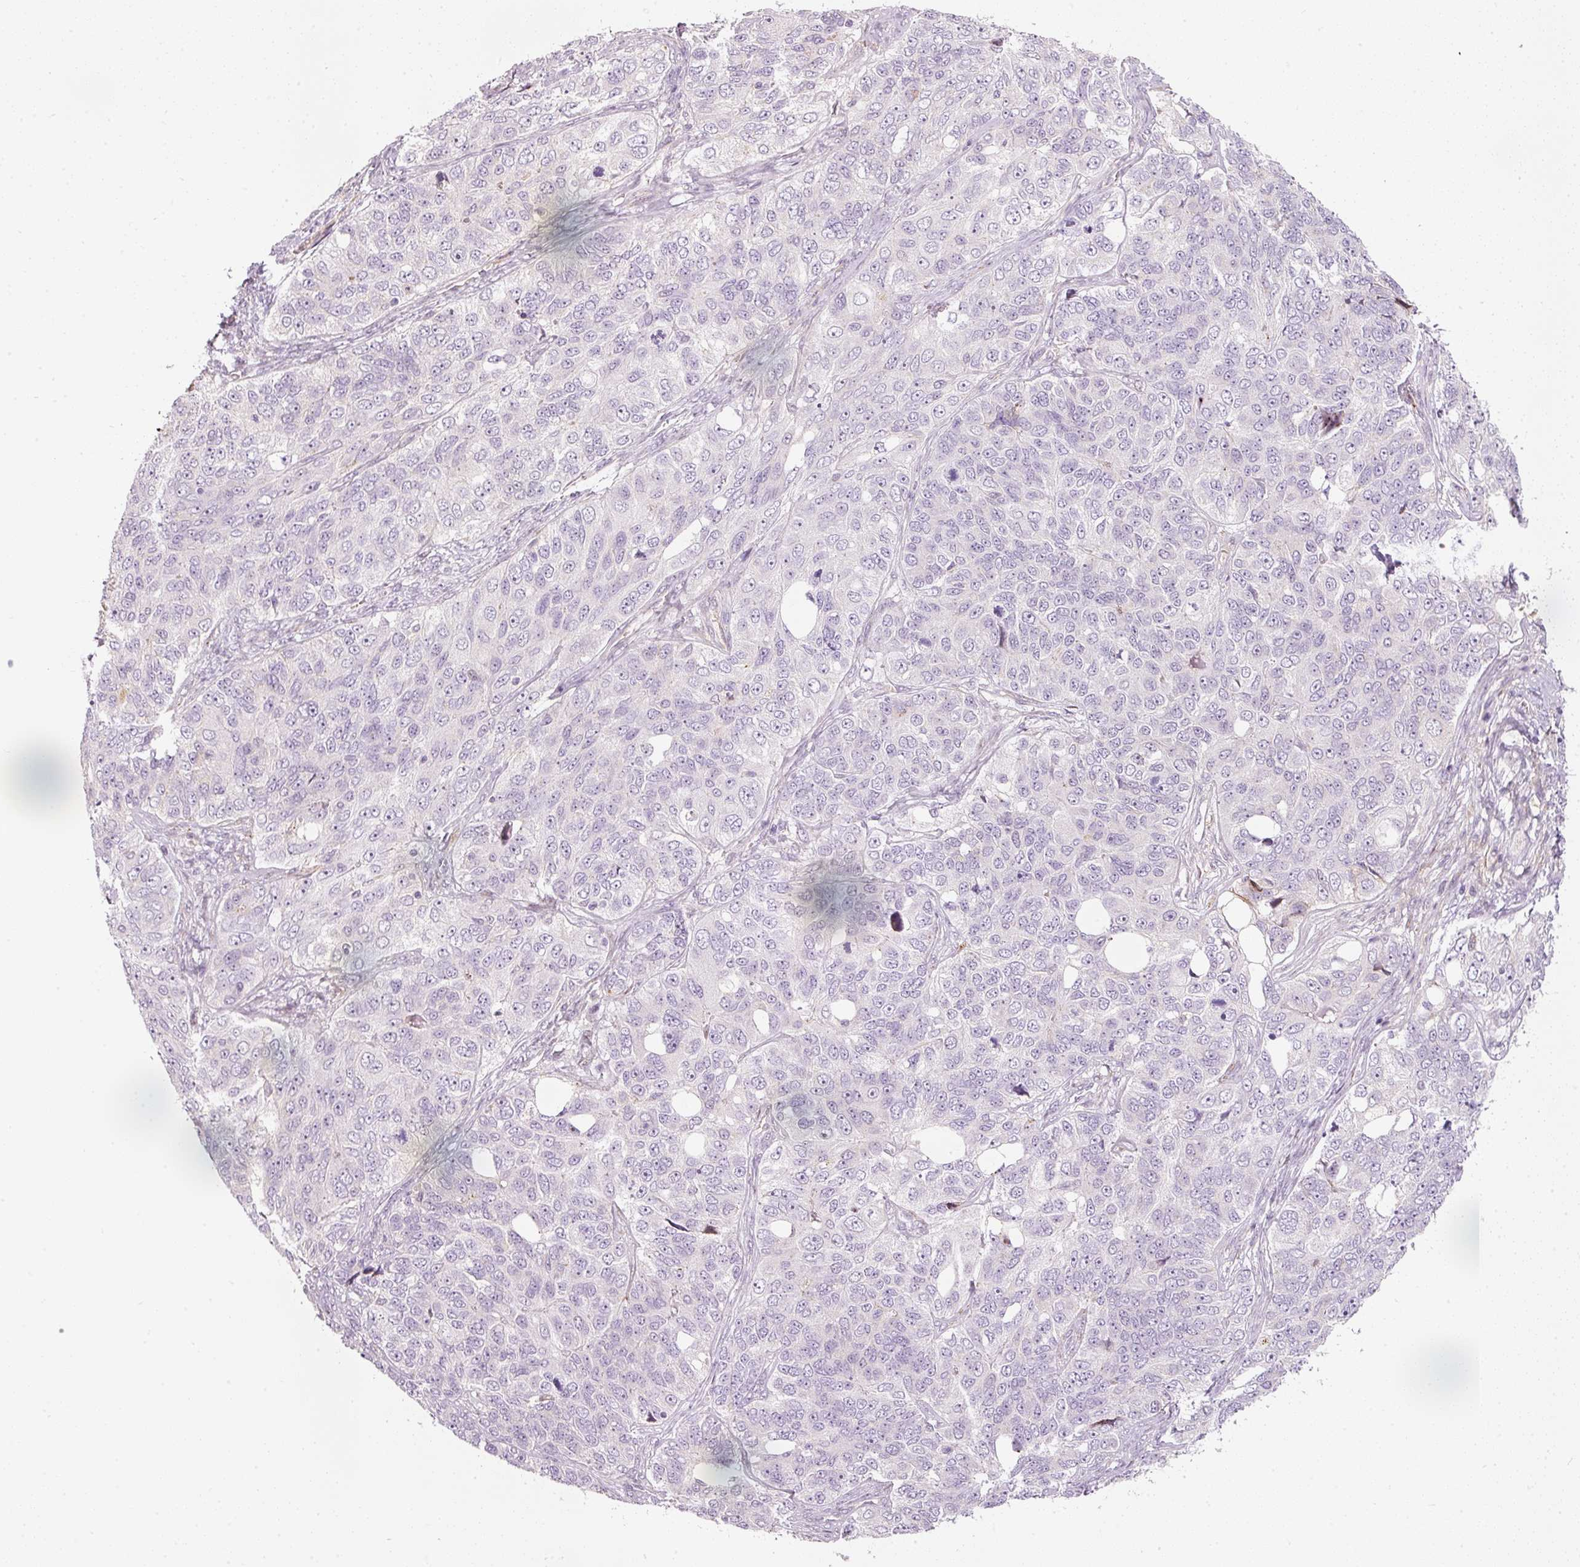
{"staining": {"intensity": "negative", "quantity": "none", "location": "none"}, "tissue": "ovarian cancer", "cell_type": "Tumor cells", "image_type": "cancer", "snomed": [{"axis": "morphology", "description": "Carcinoma, endometroid"}, {"axis": "topography", "description": "Ovary"}], "caption": "The photomicrograph demonstrates no staining of tumor cells in ovarian cancer (endometroid carcinoma).", "gene": "RNF39", "patient": {"sex": "female", "age": 51}}